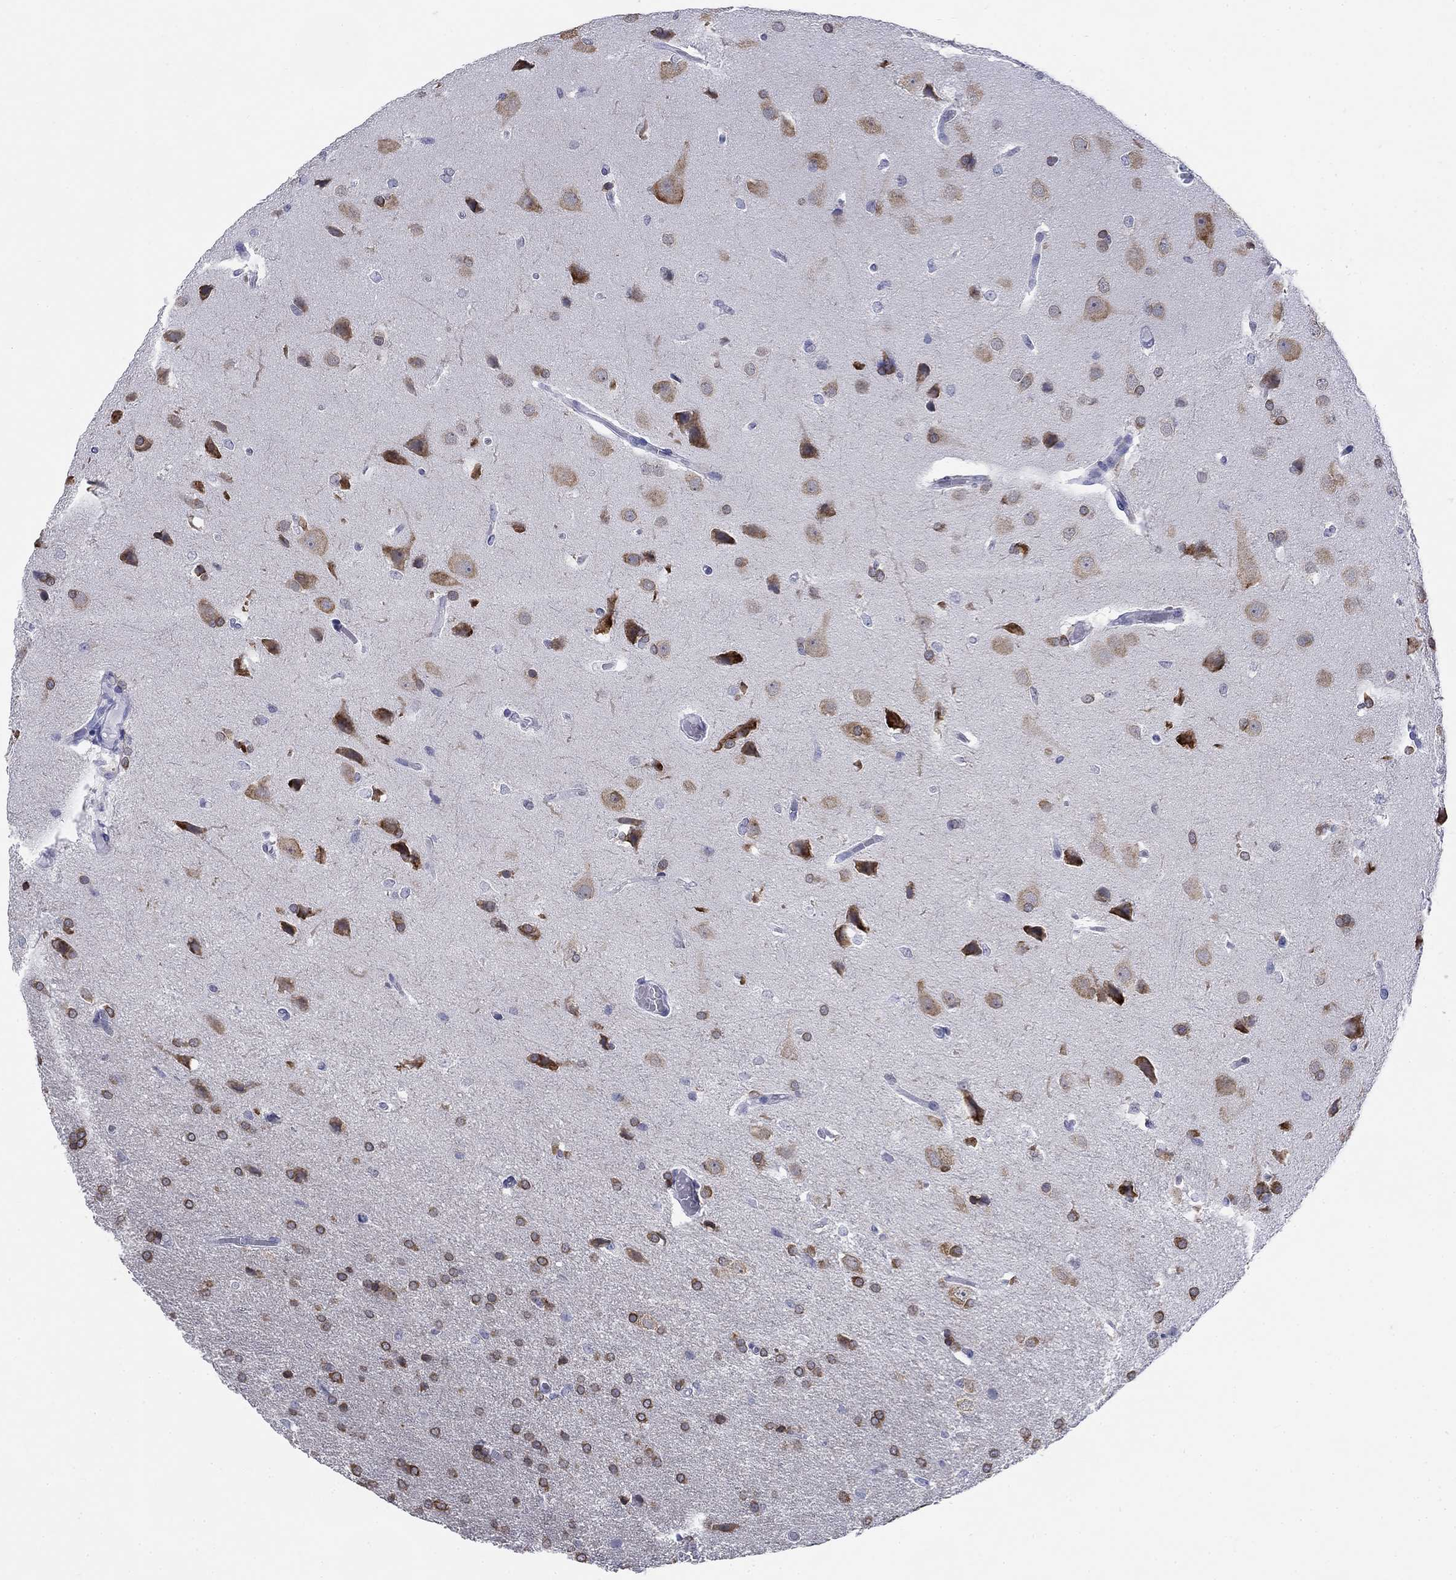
{"staining": {"intensity": "moderate", "quantity": "25%-75%", "location": "cytoplasmic/membranous"}, "tissue": "glioma", "cell_type": "Tumor cells", "image_type": "cancer", "snomed": [{"axis": "morphology", "description": "Glioma, malignant, Low grade"}, {"axis": "topography", "description": "Brain"}], "caption": "Immunohistochemical staining of malignant low-grade glioma shows medium levels of moderate cytoplasmic/membranous protein staining in approximately 25%-75% of tumor cells.", "gene": "ECEL1", "patient": {"sex": "female", "age": 32}}